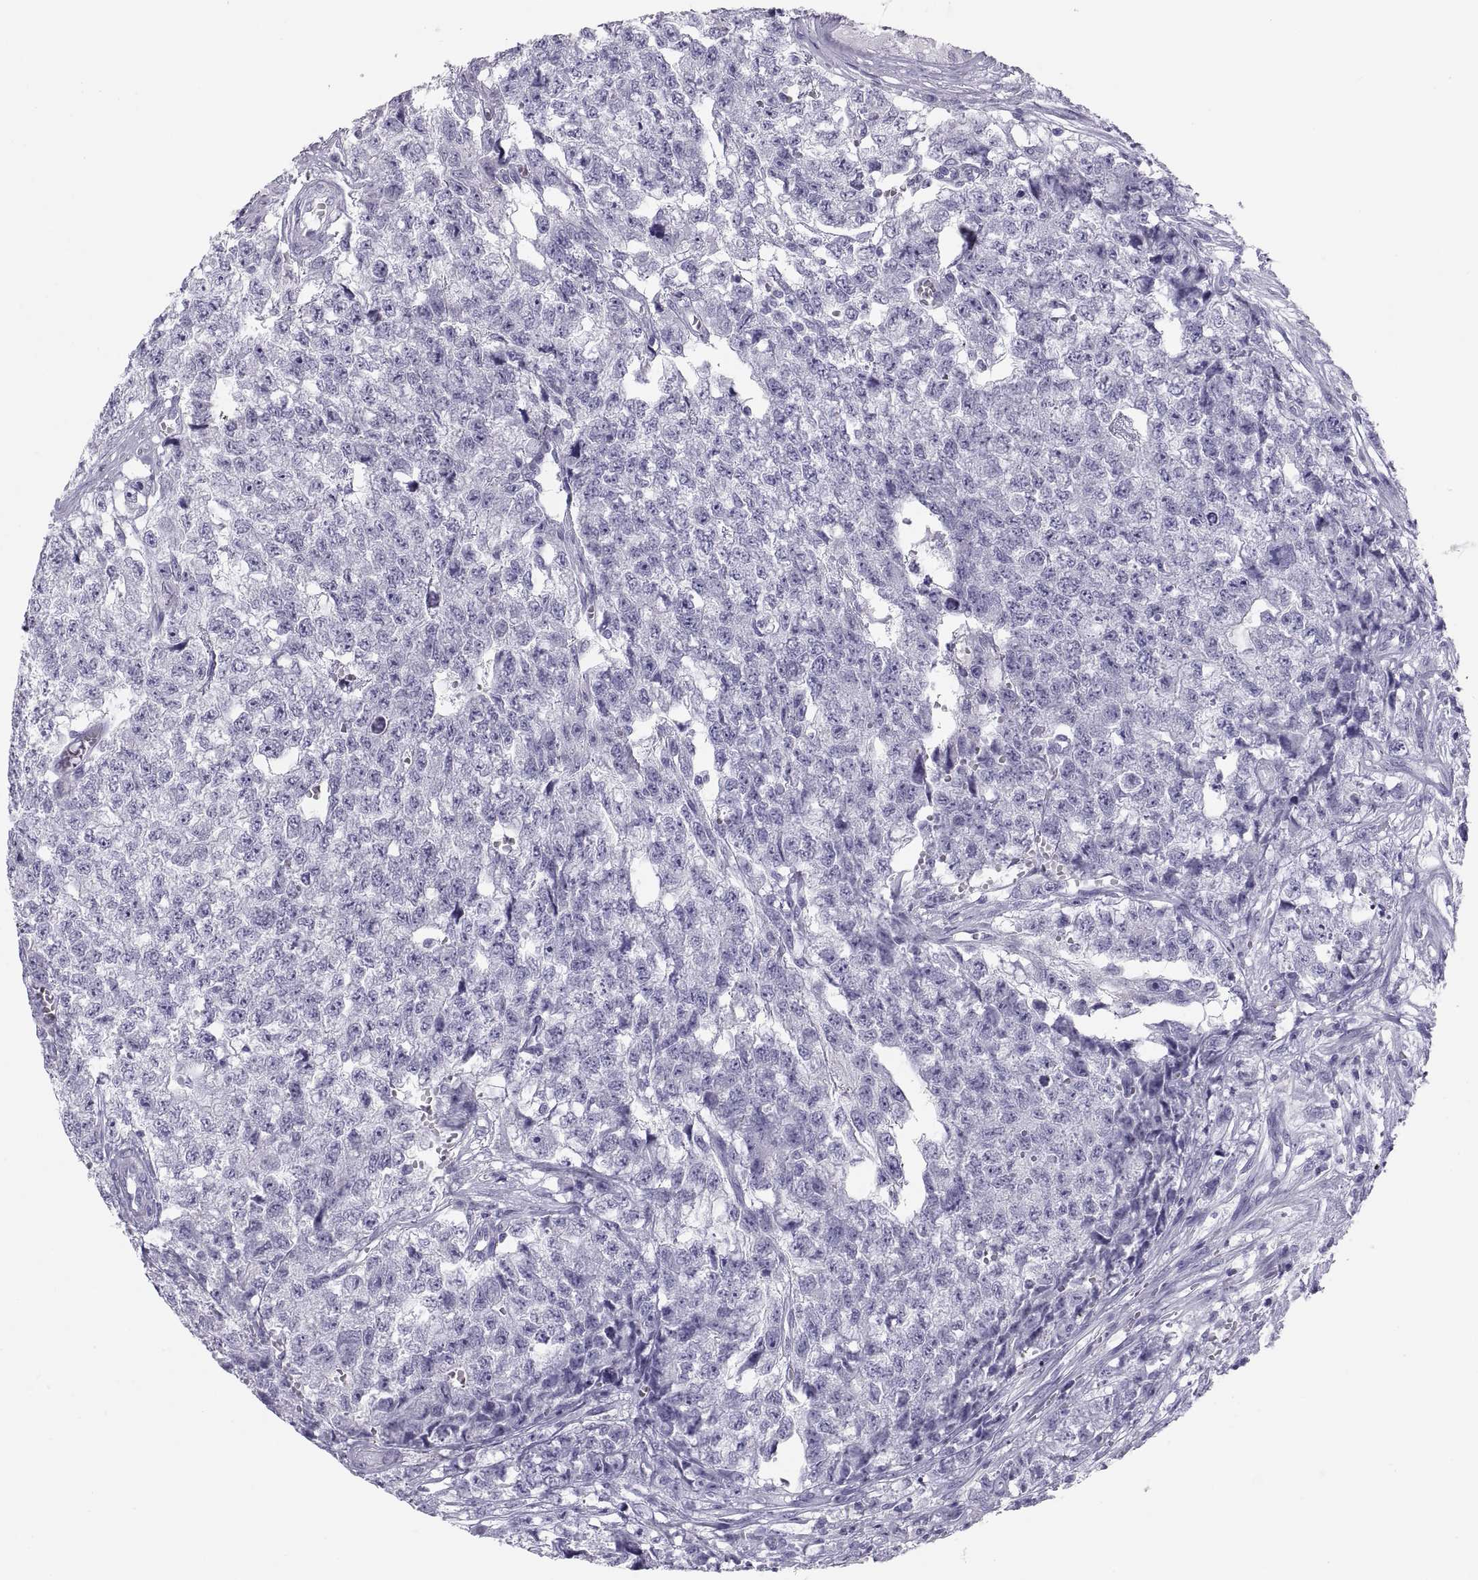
{"staining": {"intensity": "negative", "quantity": "none", "location": "none"}, "tissue": "testis cancer", "cell_type": "Tumor cells", "image_type": "cancer", "snomed": [{"axis": "morphology", "description": "Seminoma, NOS"}, {"axis": "morphology", "description": "Carcinoma, Embryonal, NOS"}, {"axis": "topography", "description": "Testis"}], "caption": "High magnification brightfield microscopy of testis embryonal carcinoma stained with DAB (brown) and counterstained with hematoxylin (blue): tumor cells show no significant expression. (IHC, brightfield microscopy, high magnification).", "gene": "PAX2", "patient": {"sex": "male", "age": 22}}